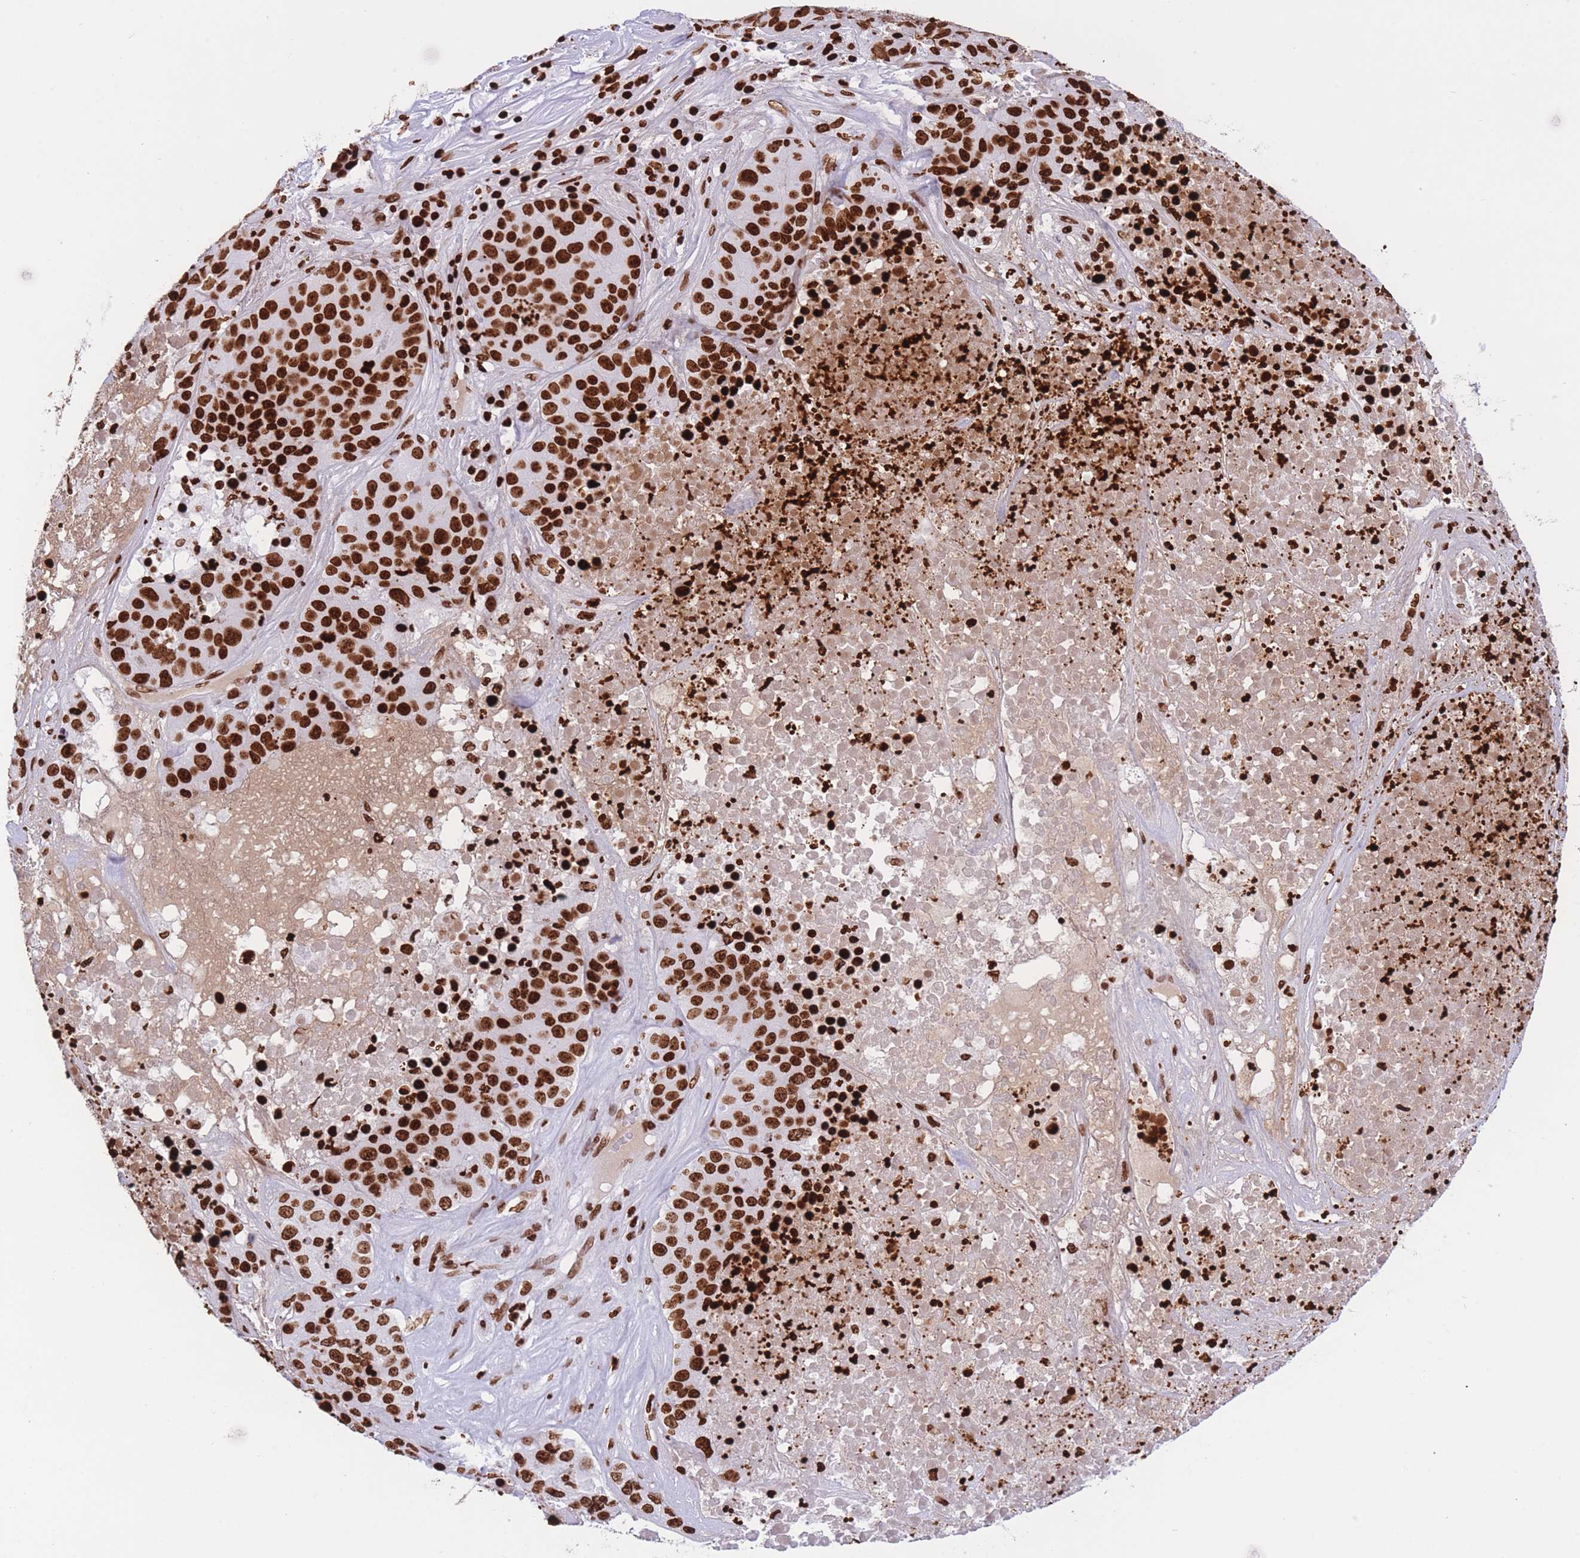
{"staining": {"intensity": "strong", "quantity": ">75%", "location": "nuclear"}, "tissue": "stomach cancer", "cell_type": "Tumor cells", "image_type": "cancer", "snomed": [{"axis": "morphology", "description": "Adenocarcinoma, NOS"}, {"axis": "topography", "description": "Stomach"}], "caption": "A micrograph of adenocarcinoma (stomach) stained for a protein reveals strong nuclear brown staining in tumor cells. The staining was performed using DAB (3,3'-diaminobenzidine), with brown indicating positive protein expression. Nuclei are stained blue with hematoxylin.", "gene": "H2BC11", "patient": {"sex": "male", "age": 71}}